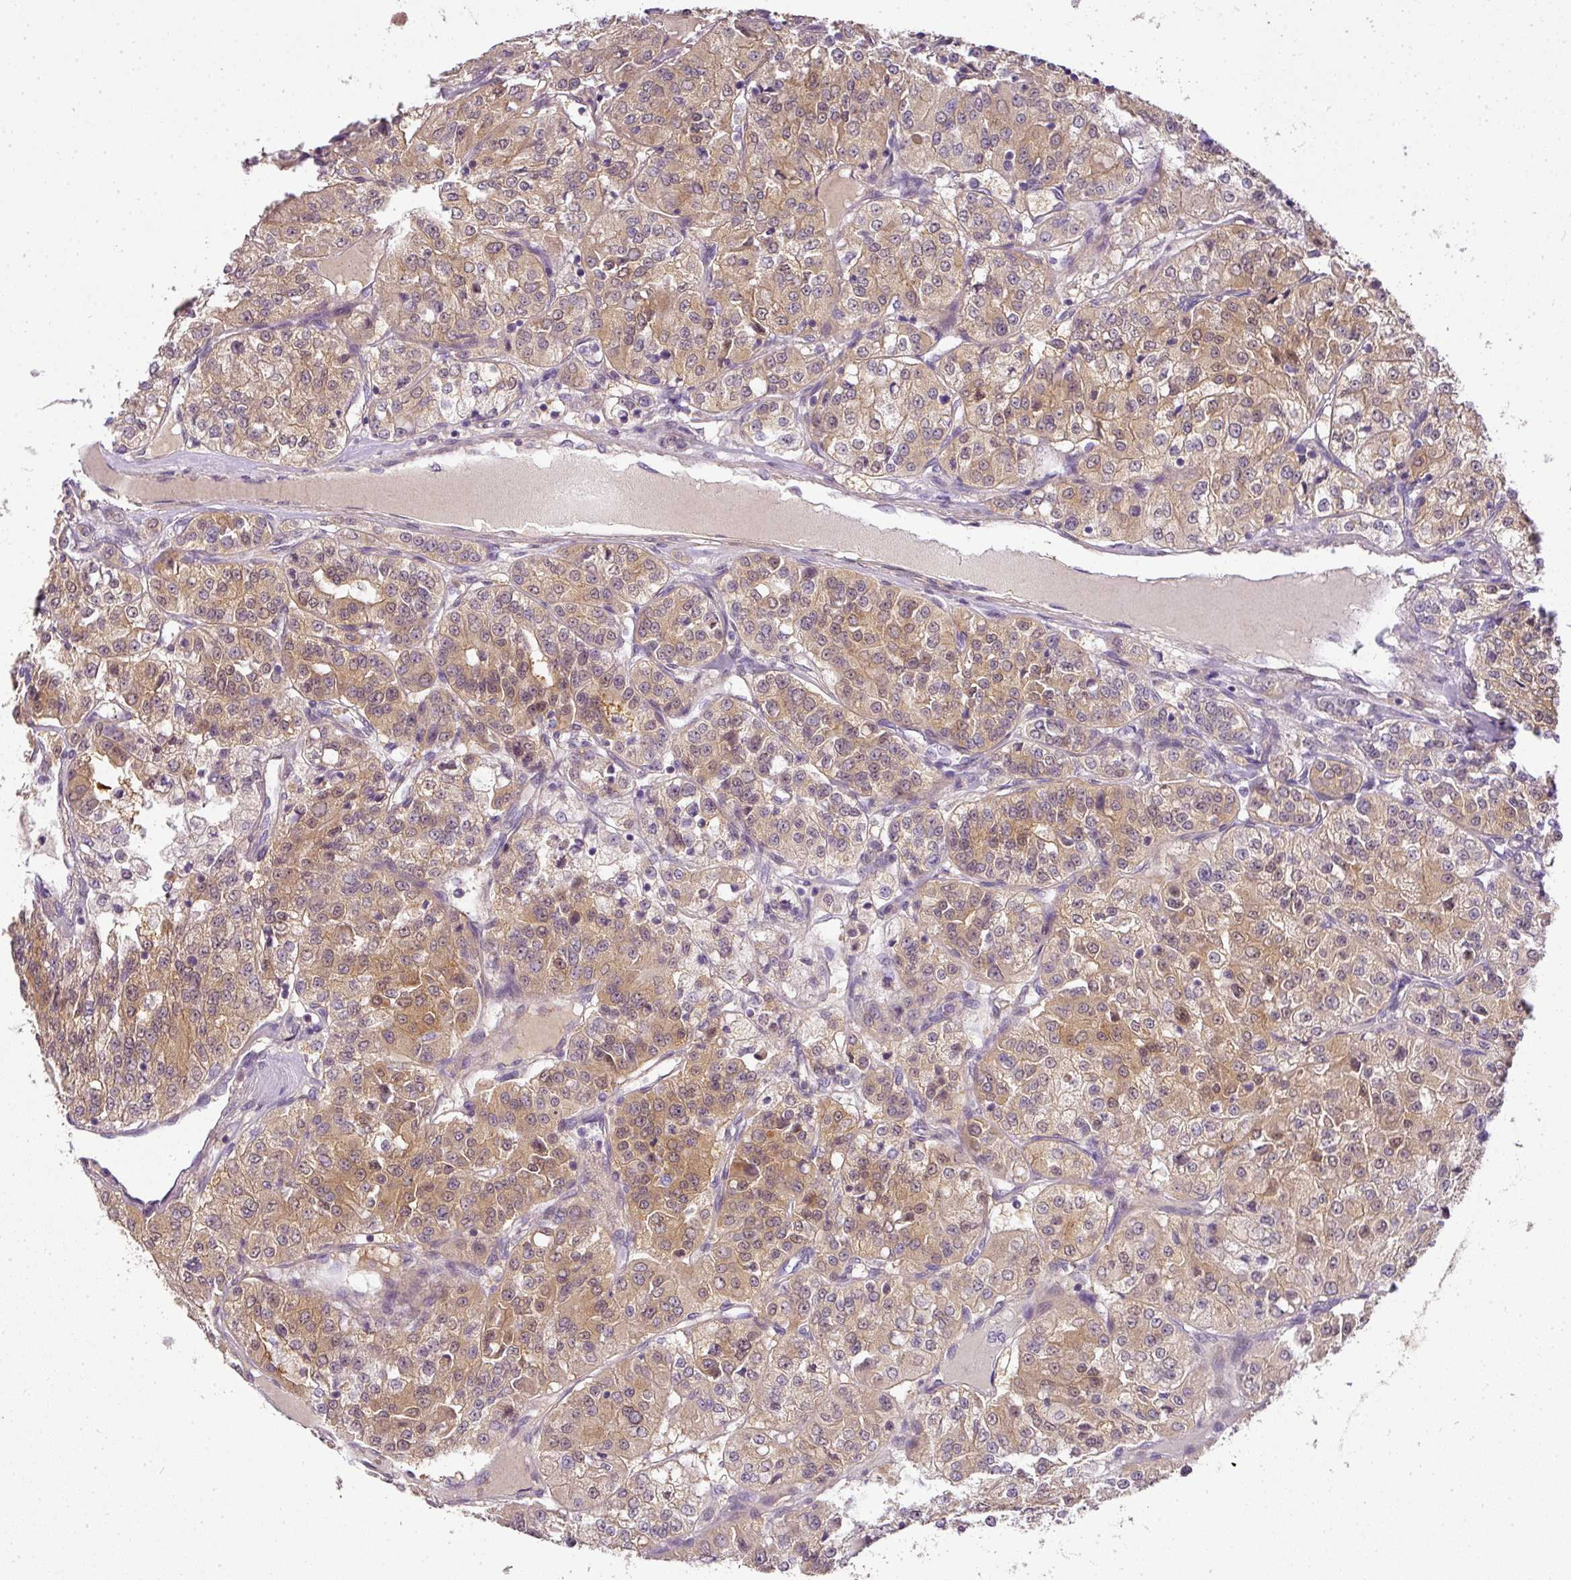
{"staining": {"intensity": "moderate", "quantity": ">75%", "location": "cytoplasmic/membranous"}, "tissue": "renal cancer", "cell_type": "Tumor cells", "image_type": "cancer", "snomed": [{"axis": "morphology", "description": "Adenocarcinoma, NOS"}, {"axis": "topography", "description": "Kidney"}], "caption": "A high-resolution histopathology image shows IHC staining of renal adenocarcinoma, which displays moderate cytoplasmic/membranous staining in about >75% of tumor cells.", "gene": "ADH5", "patient": {"sex": "female", "age": 63}}